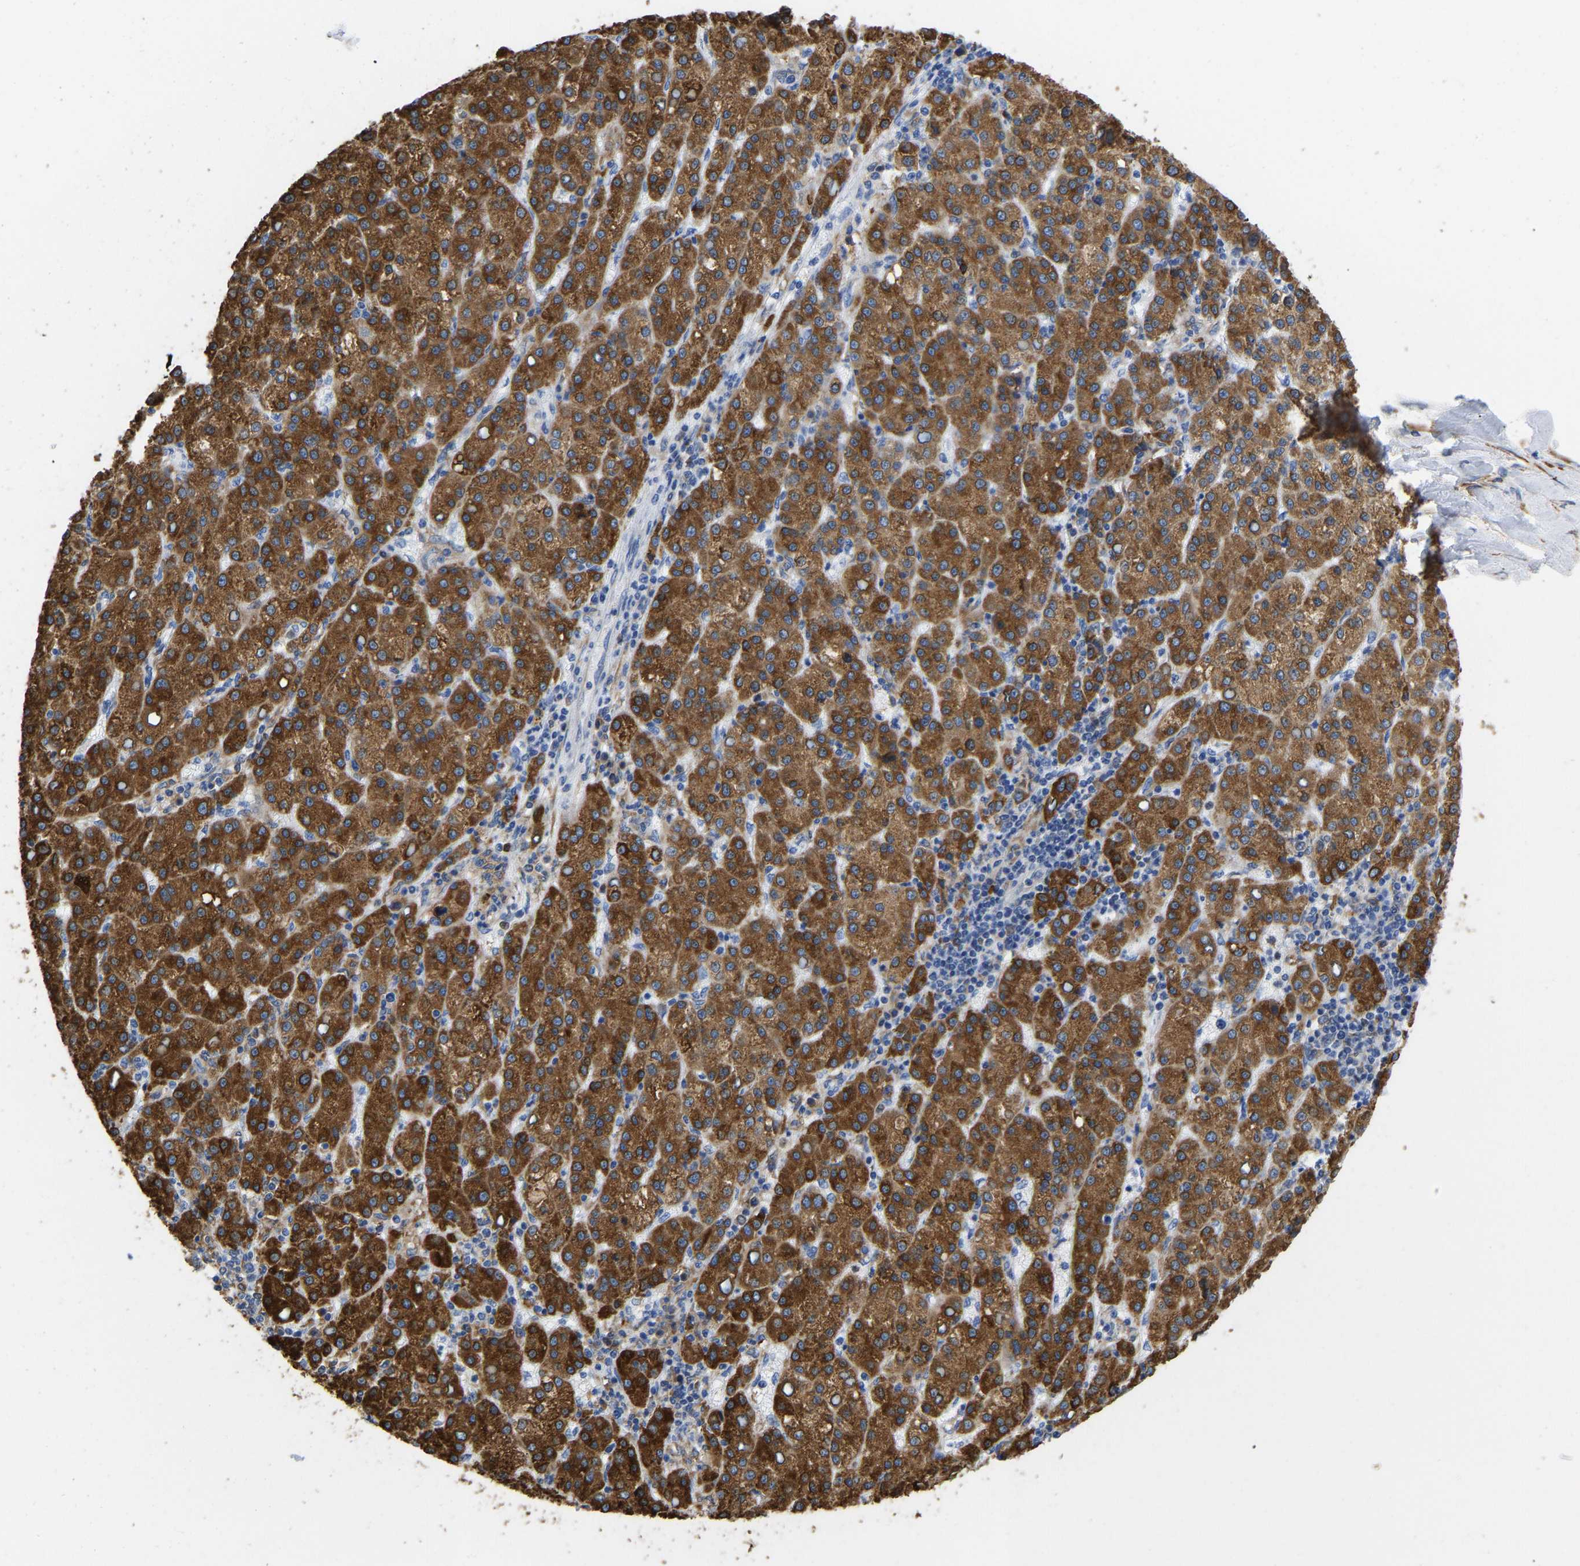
{"staining": {"intensity": "strong", "quantity": ">75%", "location": "cytoplasmic/membranous"}, "tissue": "liver cancer", "cell_type": "Tumor cells", "image_type": "cancer", "snomed": [{"axis": "morphology", "description": "Carcinoma, Hepatocellular, NOS"}, {"axis": "topography", "description": "Liver"}], "caption": "A high amount of strong cytoplasmic/membranous staining is identified in approximately >75% of tumor cells in liver cancer tissue.", "gene": "P4HB", "patient": {"sex": "female", "age": 58}}